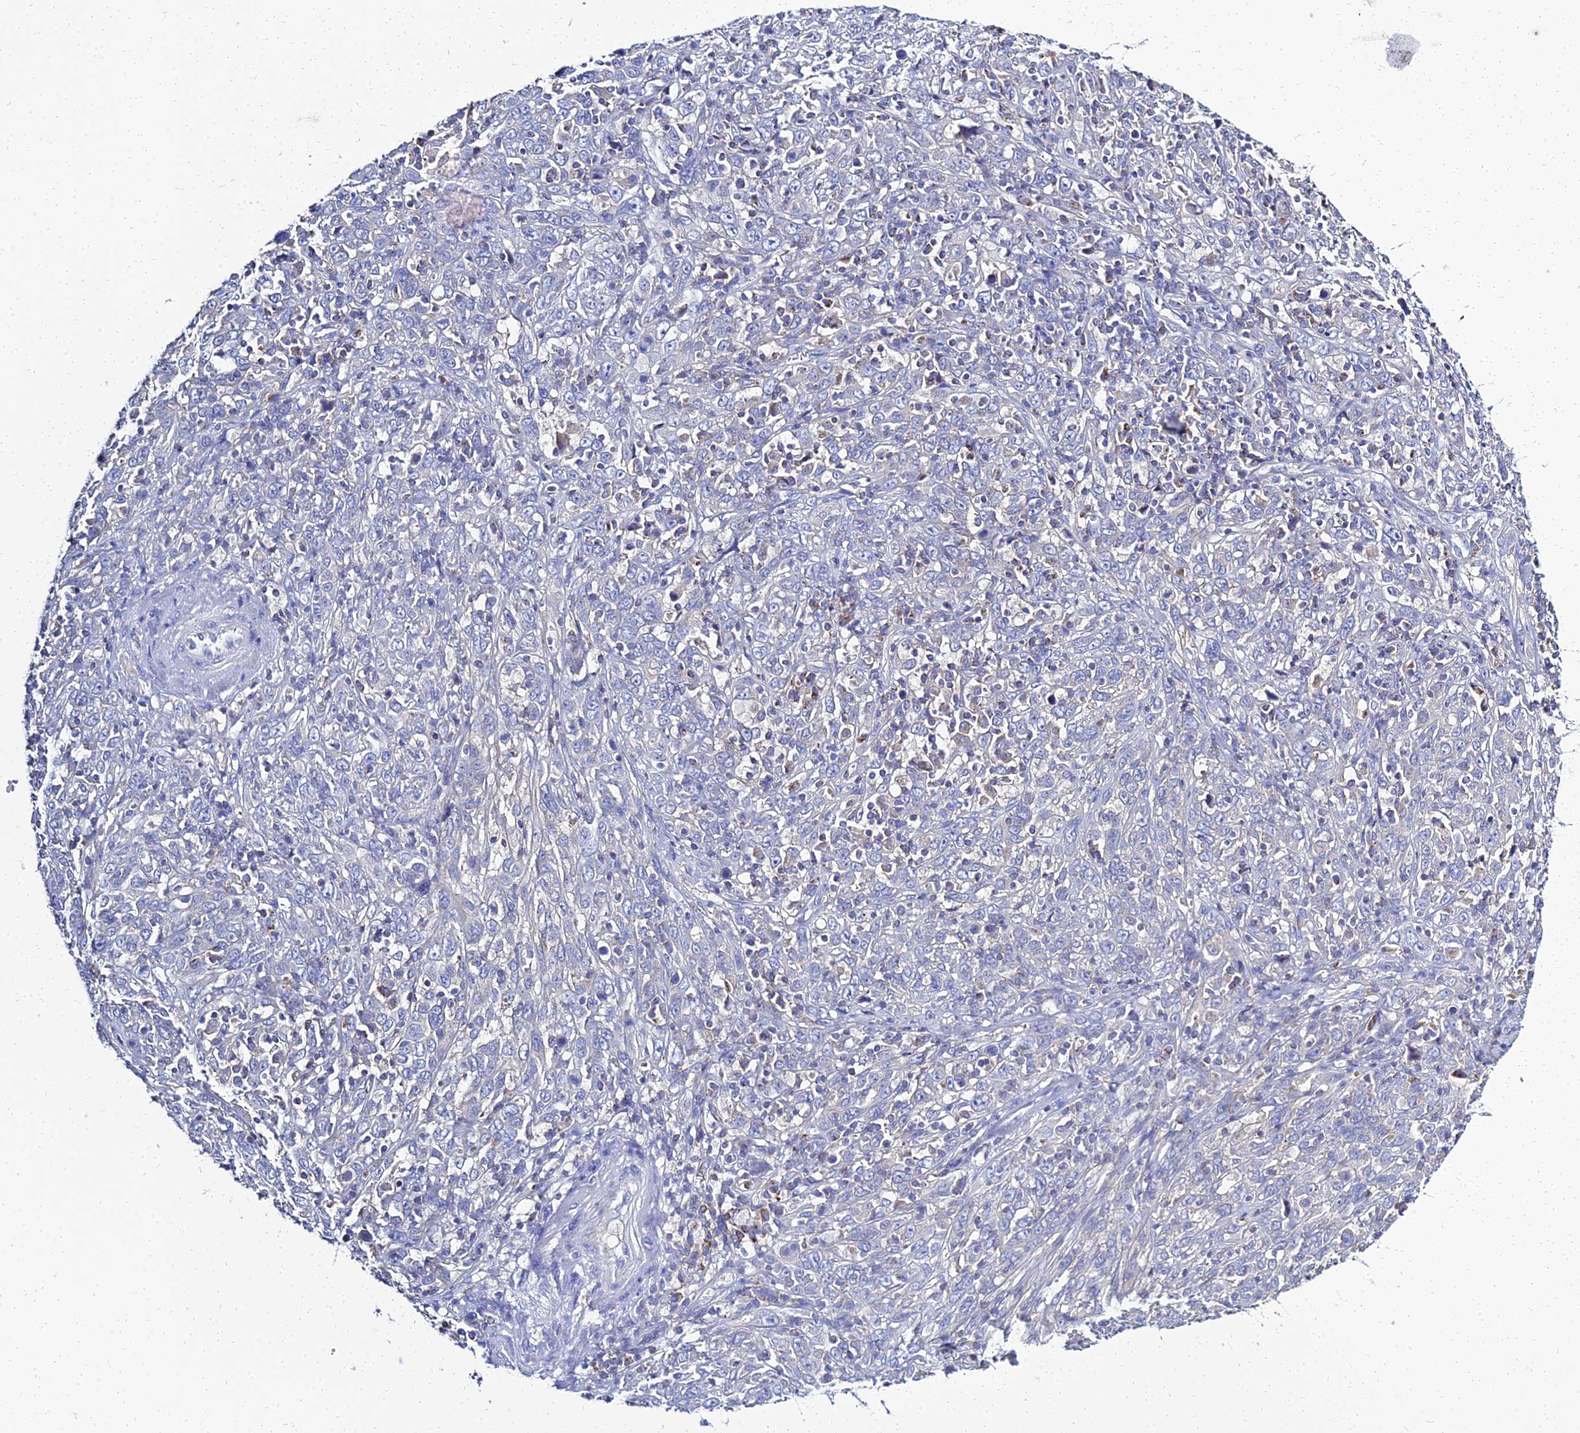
{"staining": {"intensity": "negative", "quantity": "none", "location": "none"}, "tissue": "cervical cancer", "cell_type": "Tumor cells", "image_type": "cancer", "snomed": [{"axis": "morphology", "description": "Squamous cell carcinoma, NOS"}, {"axis": "topography", "description": "Cervix"}], "caption": "Squamous cell carcinoma (cervical) was stained to show a protein in brown. There is no significant expression in tumor cells.", "gene": "NPY", "patient": {"sex": "female", "age": 46}}